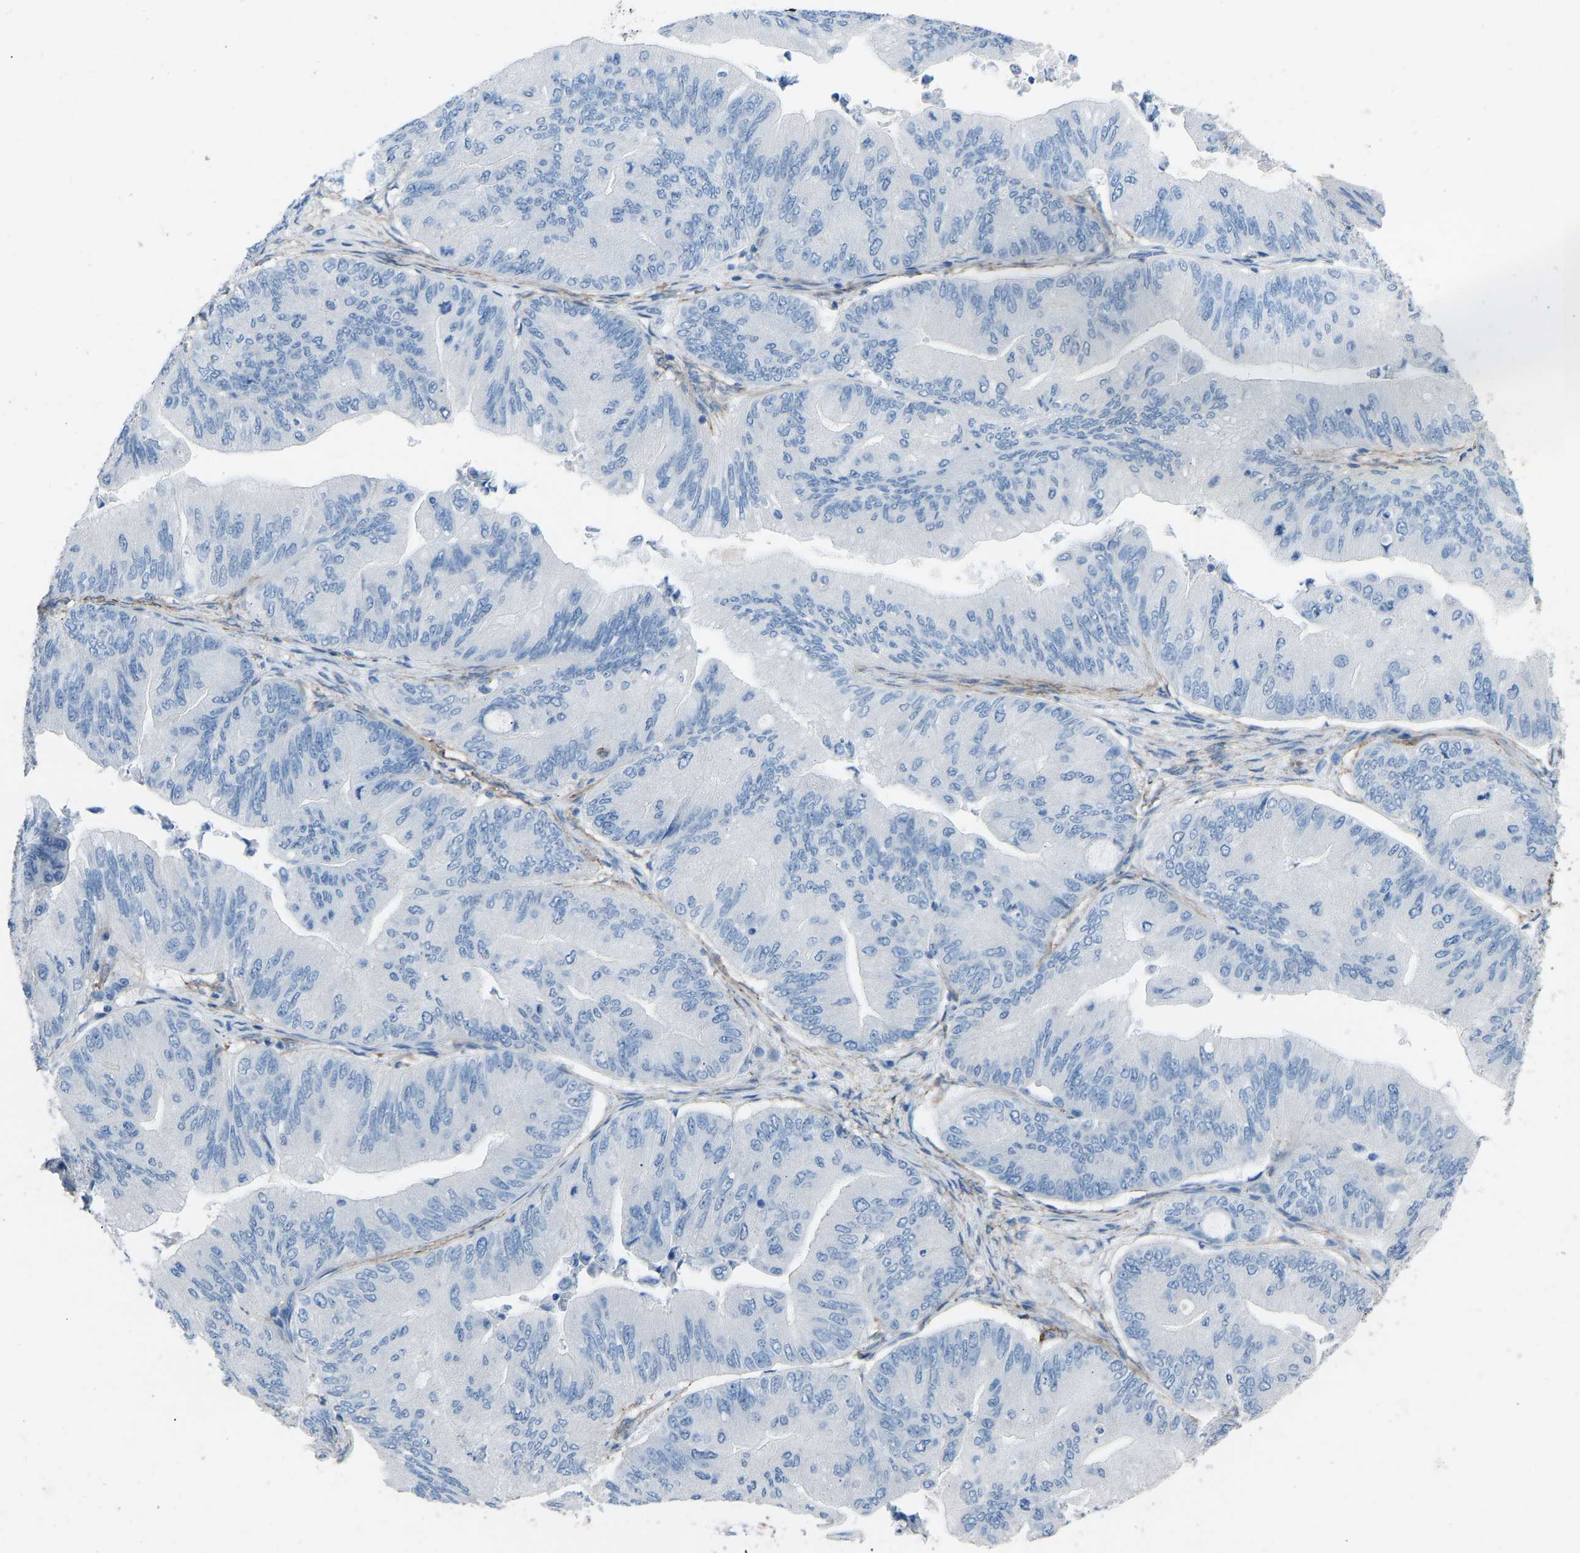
{"staining": {"intensity": "negative", "quantity": "none", "location": "none"}, "tissue": "ovarian cancer", "cell_type": "Tumor cells", "image_type": "cancer", "snomed": [{"axis": "morphology", "description": "Cystadenocarcinoma, mucinous, NOS"}, {"axis": "topography", "description": "Ovary"}], "caption": "Immunohistochemistry (IHC) photomicrograph of human ovarian cancer stained for a protein (brown), which demonstrates no positivity in tumor cells. (DAB (3,3'-diaminobenzidine) immunohistochemistry visualized using brightfield microscopy, high magnification).", "gene": "MYH10", "patient": {"sex": "female", "age": 61}}